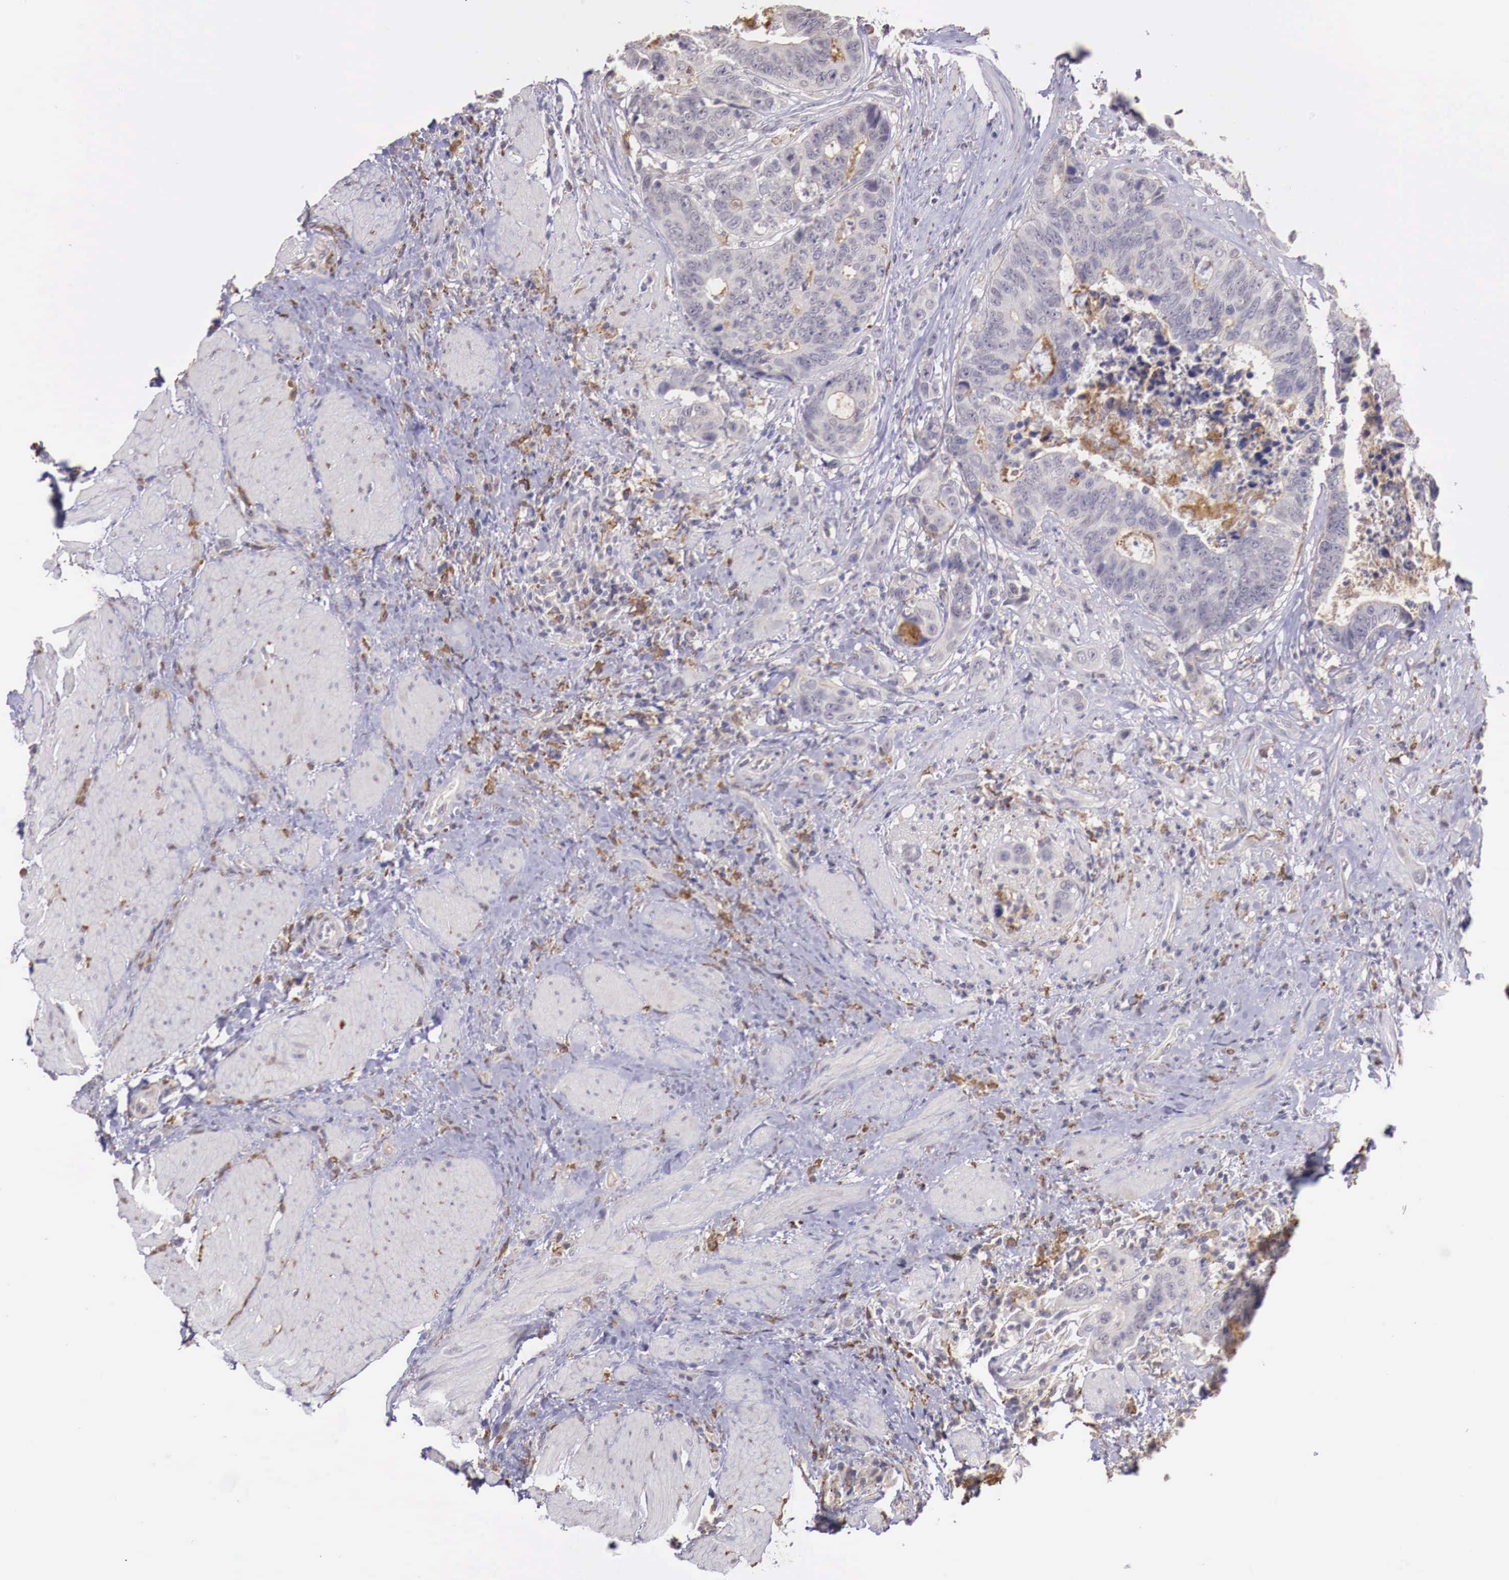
{"staining": {"intensity": "weak", "quantity": "<25%", "location": "cytoplasmic/membranous"}, "tissue": "colorectal cancer", "cell_type": "Tumor cells", "image_type": "cancer", "snomed": [{"axis": "morphology", "description": "Adenocarcinoma, NOS"}, {"axis": "topography", "description": "Rectum"}], "caption": "The micrograph reveals no significant expression in tumor cells of adenocarcinoma (colorectal). Nuclei are stained in blue.", "gene": "CHRDL1", "patient": {"sex": "female", "age": 65}}